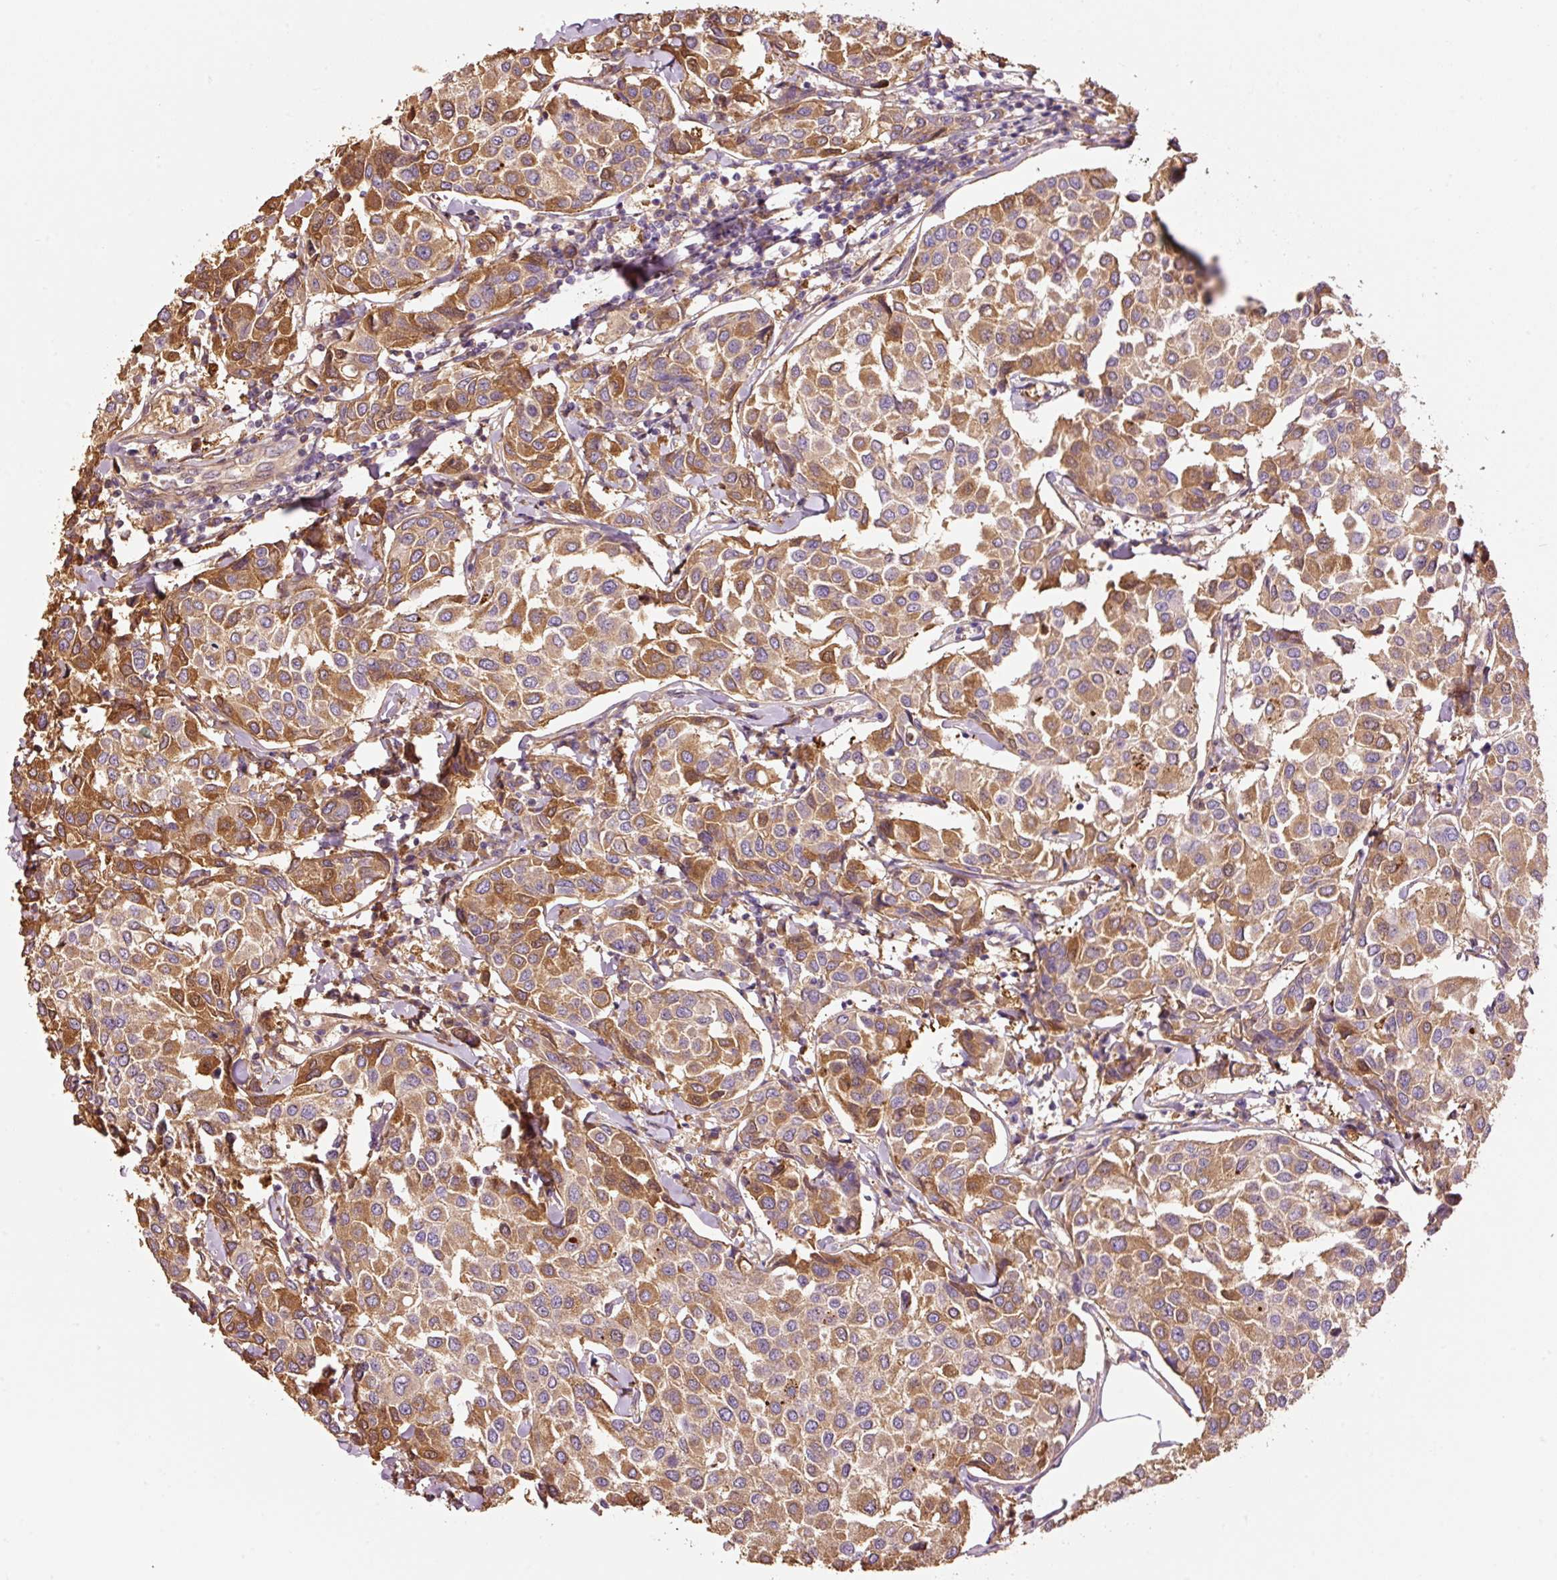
{"staining": {"intensity": "moderate", "quantity": ">75%", "location": "cytoplasmic/membranous"}, "tissue": "breast cancer", "cell_type": "Tumor cells", "image_type": "cancer", "snomed": [{"axis": "morphology", "description": "Duct carcinoma"}, {"axis": "topography", "description": "Breast"}], "caption": "A brown stain highlights moderate cytoplasmic/membranous staining of a protein in human intraductal carcinoma (breast) tumor cells. (Stains: DAB (3,3'-diaminobenzidine) in brown, nuclei in blue, Microscopy: brightfield microscopy at high magnification).", "gene": "NID2", "patient": {"sex": "female", "age": 55}}